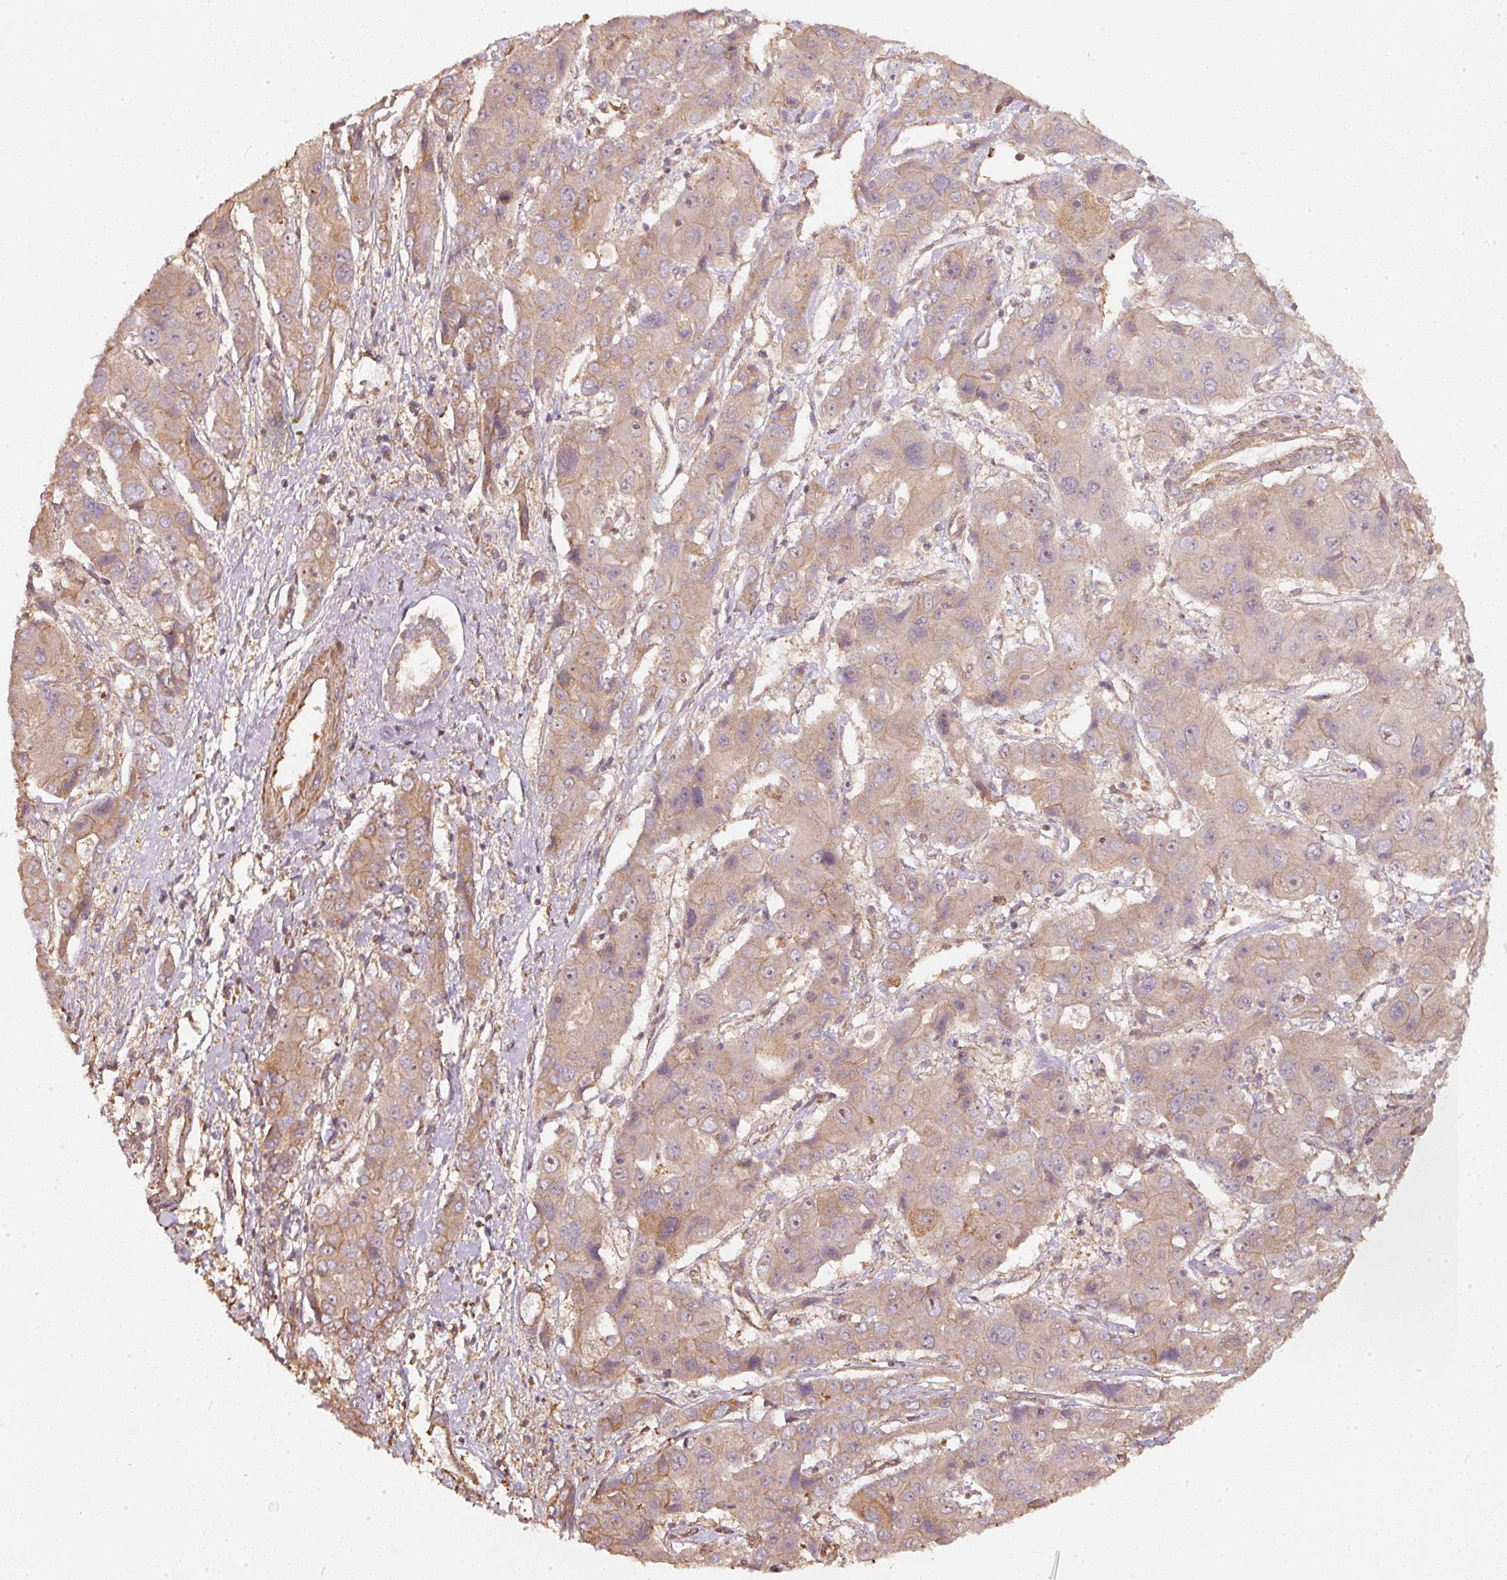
{"staining": {"intensity": "weak", "quantity": ">75%", "location": "cytoplasmic/membranous"}, "tissue": "liver cancer", "cell_type": "Tumor cells", "image_type": "cancer", "snomed": [{"axis": "morphology", "description": "Cholangiocarcinoma"}, {"axis": "topography", "description": "Liver"}], "caption": "Protein positivity by immunohistochemistry (IHC) demonstrates weak cytoplasmic/membranous staining in approximately >75% of tumor cells in liver cancer. The protein of interest is shown in brown color, while the nuclei are stained blue.", "gene": "CEP95", "patient": {"sex": "male", "age": 67}}